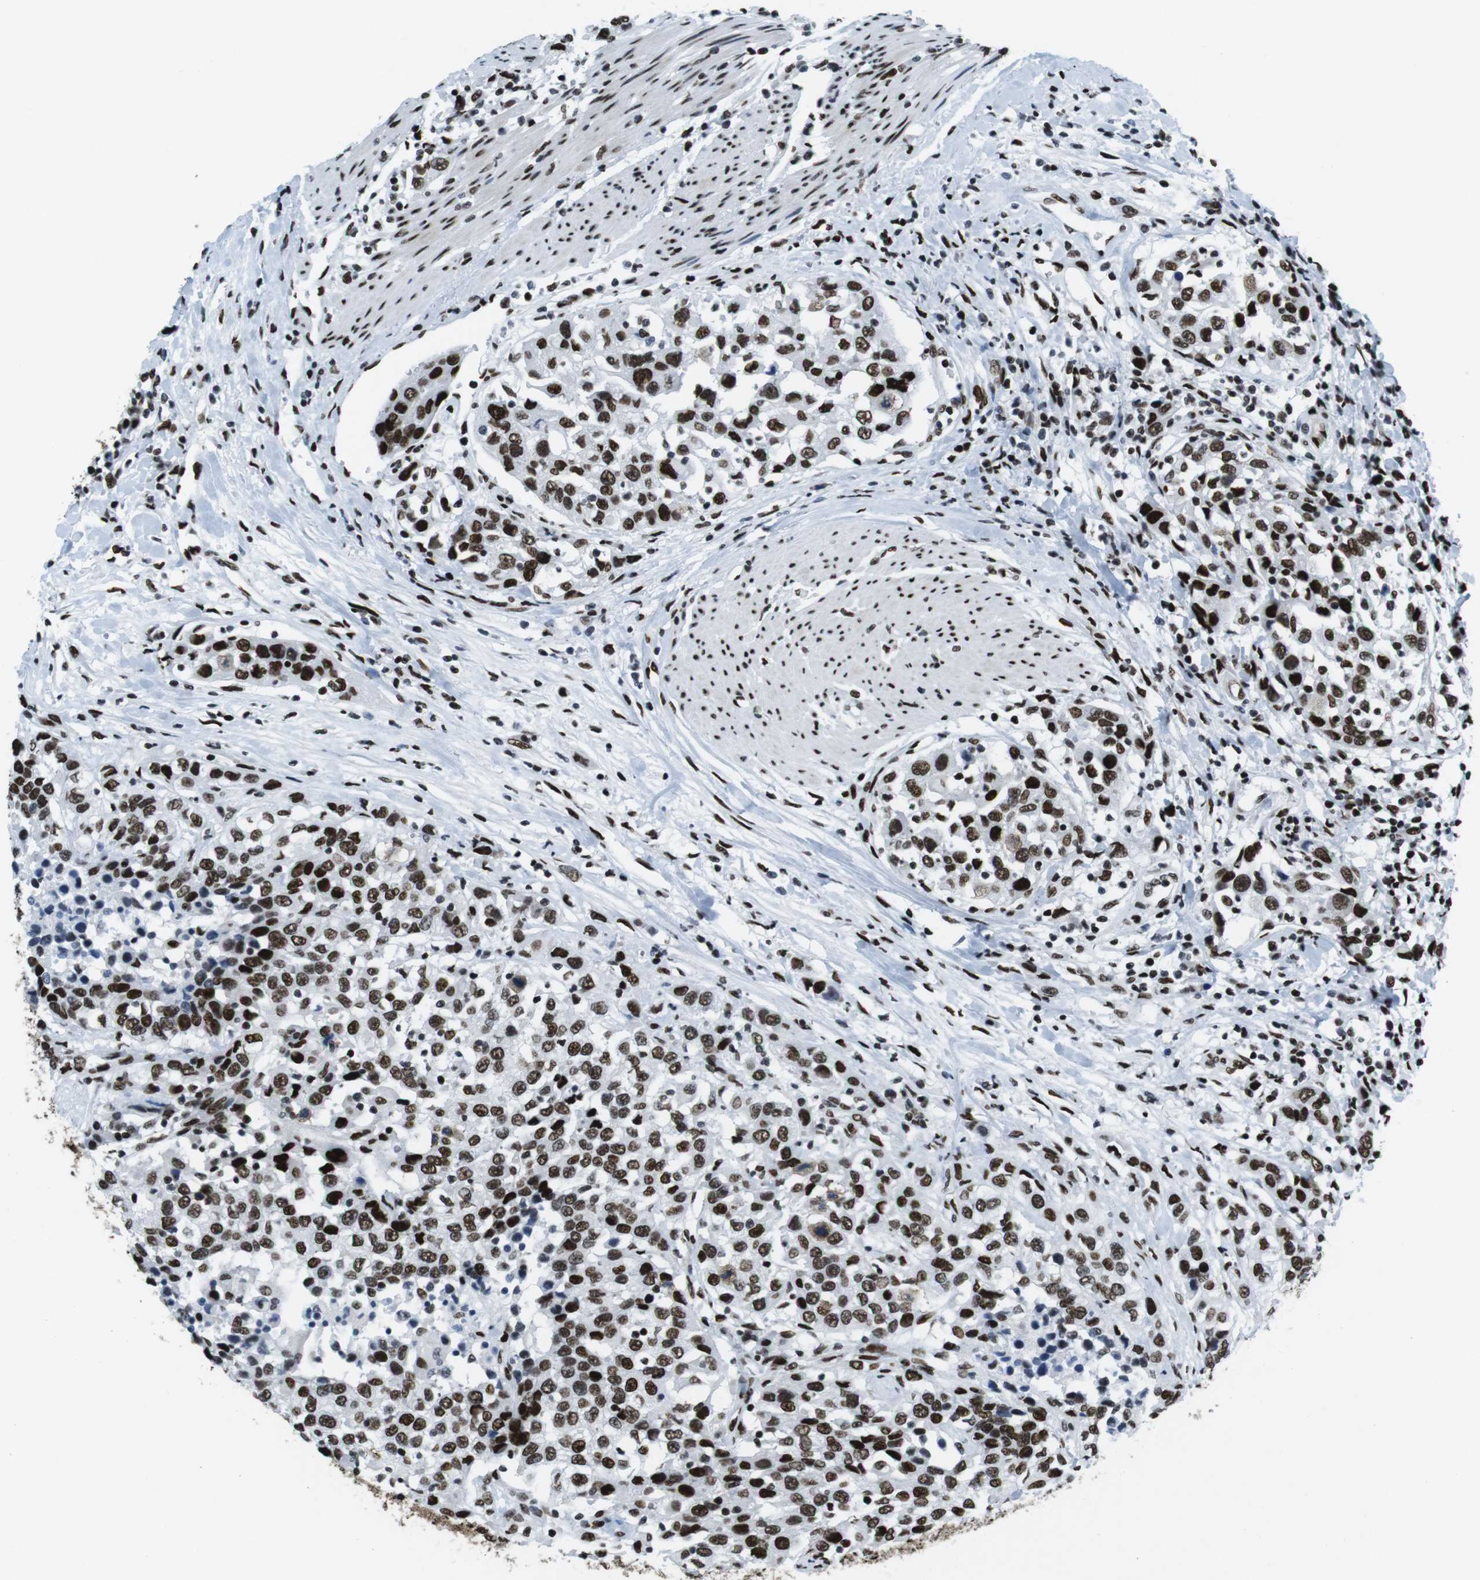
{"staining": {"intensity": "strong", "quantity": ">75%", "location": "nuclear"}, "tissue": "urothelial cancer", "cell_type": "Tumor cells", "image_type": "cancer", "snomed": [{"axis": "morphology", "description": "Urothelial carcinoma, High grade"}, {"axis": "topography", "description": "Urinary bladder"}], "caption": "Strong nuclear protein positivity is identified in about >75% of tumor cells in high-grade urothelial carcinoma. The staining was performed using DAB to visualize the protein expression in brown, while the nuclei were stained in blue with hematoxylin (Magnification: 20x).", "gene": "CITED2", "patient": {"sex": "female", "age": 80}}